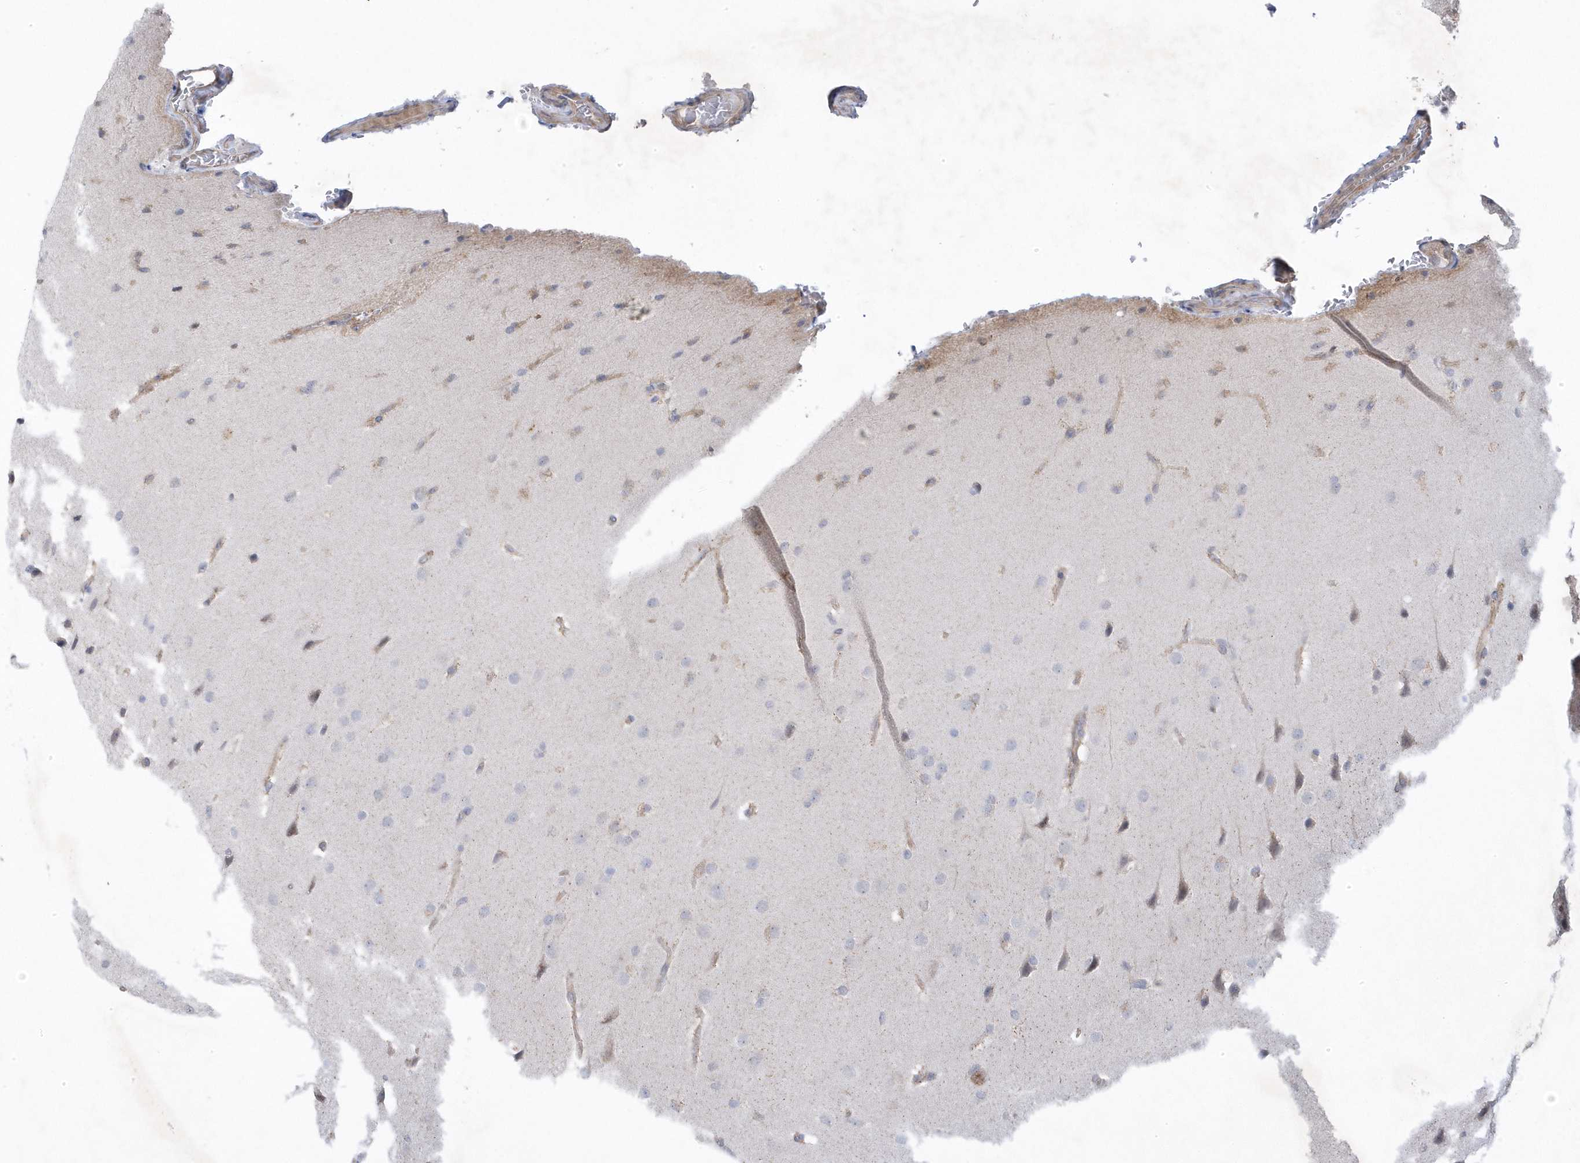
{"staining": {"intensity": "negative", "quantity": "none", "location": "none"}, "tissue": "glioma", "cell_type": "Tumor cells", "image_type": "cancer", "snomed": [{"axis": "morphology", "description": "Glioma, malignant, Low grade"}, {"axis": "topography", "description": "Brain"}], "caption": "Immunohistochemical staining of human low-grade glioma (malignant) demonstrates no significant expression in tumor cells.", "gene": "ANAPC1", "patient": {"sex": "female", "age": 37}}